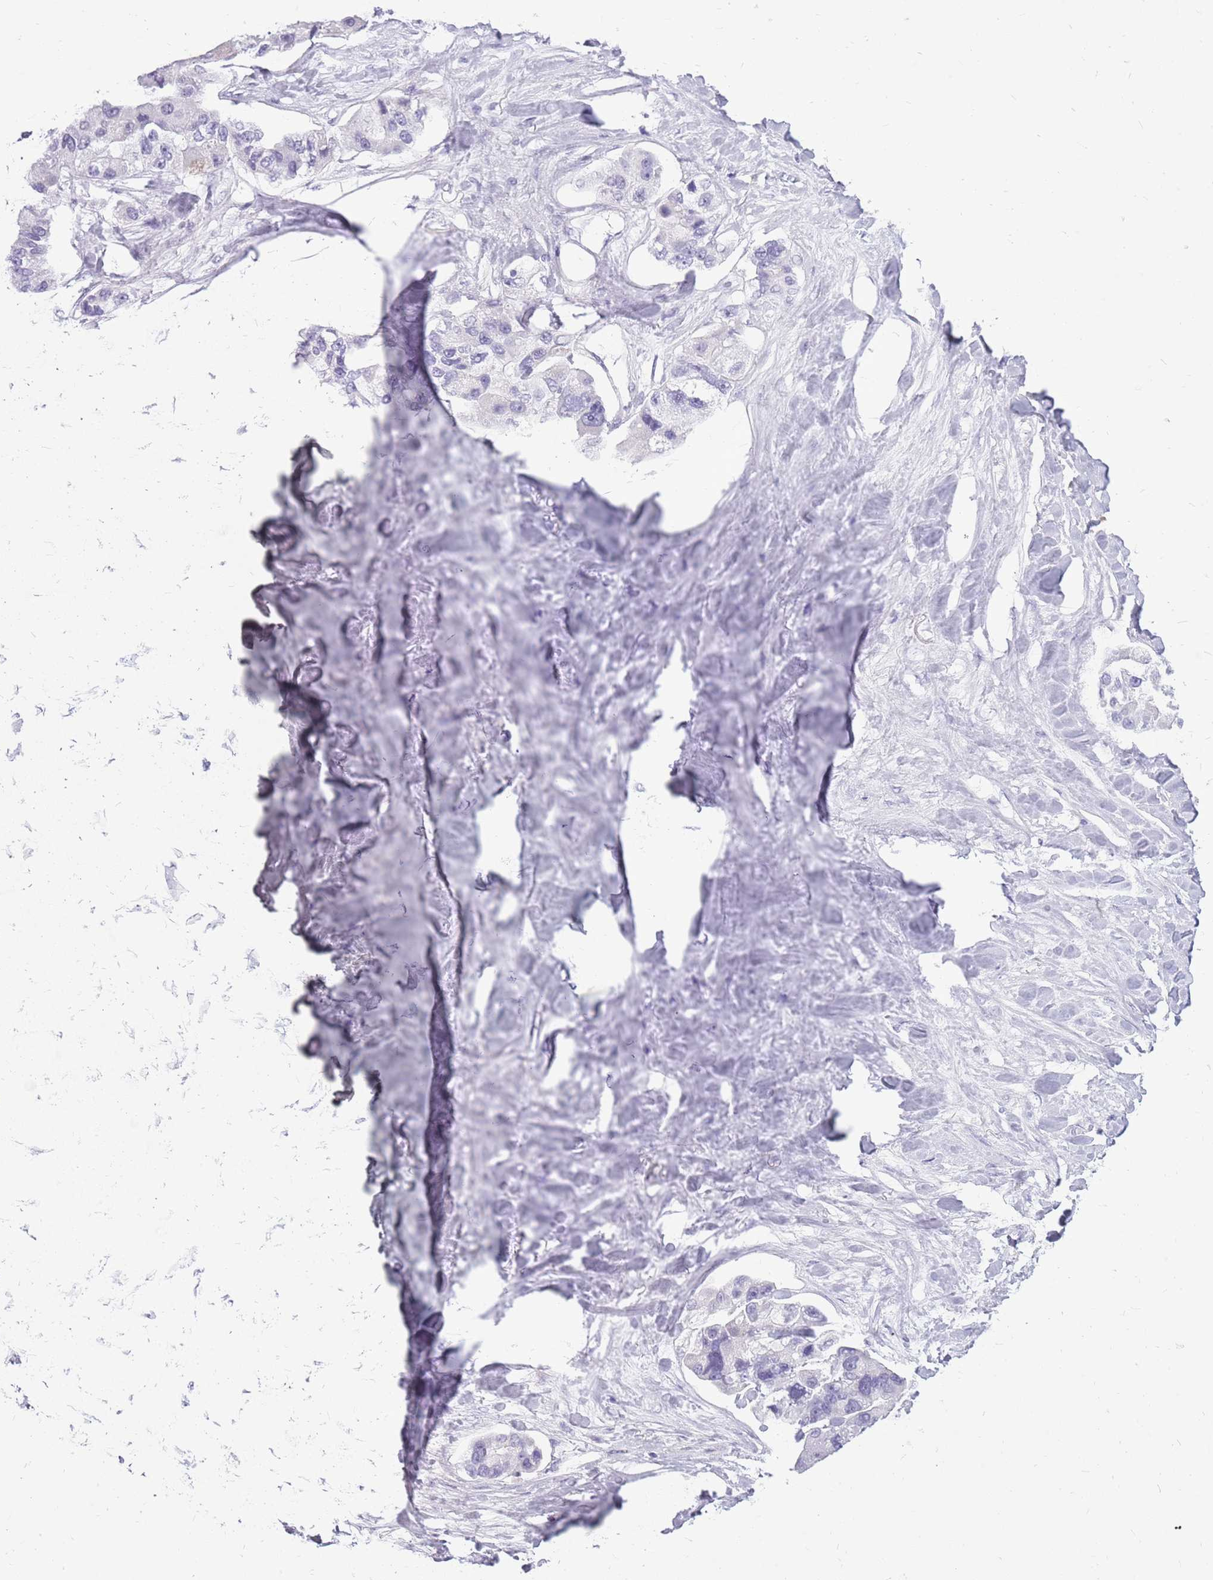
{"staining": {"intensity": "negative", "quantity": "none", "location": "none"}, "tissue": "lung cancer", "cell_type": "Tumor cells", "image_type": "cancer", "snomed": [{"axis": "morphology", "description": "Adenocarcinoma, NOS"}, {"axis": "topography", "description": "Lung"}], "caption": "Adenocarcinoma (lung) was stained to show a protein in brown. There is no significant expression in tumor cells.", "gene": "ZNF425", "patient": {"sex": "female", "age": 54}}